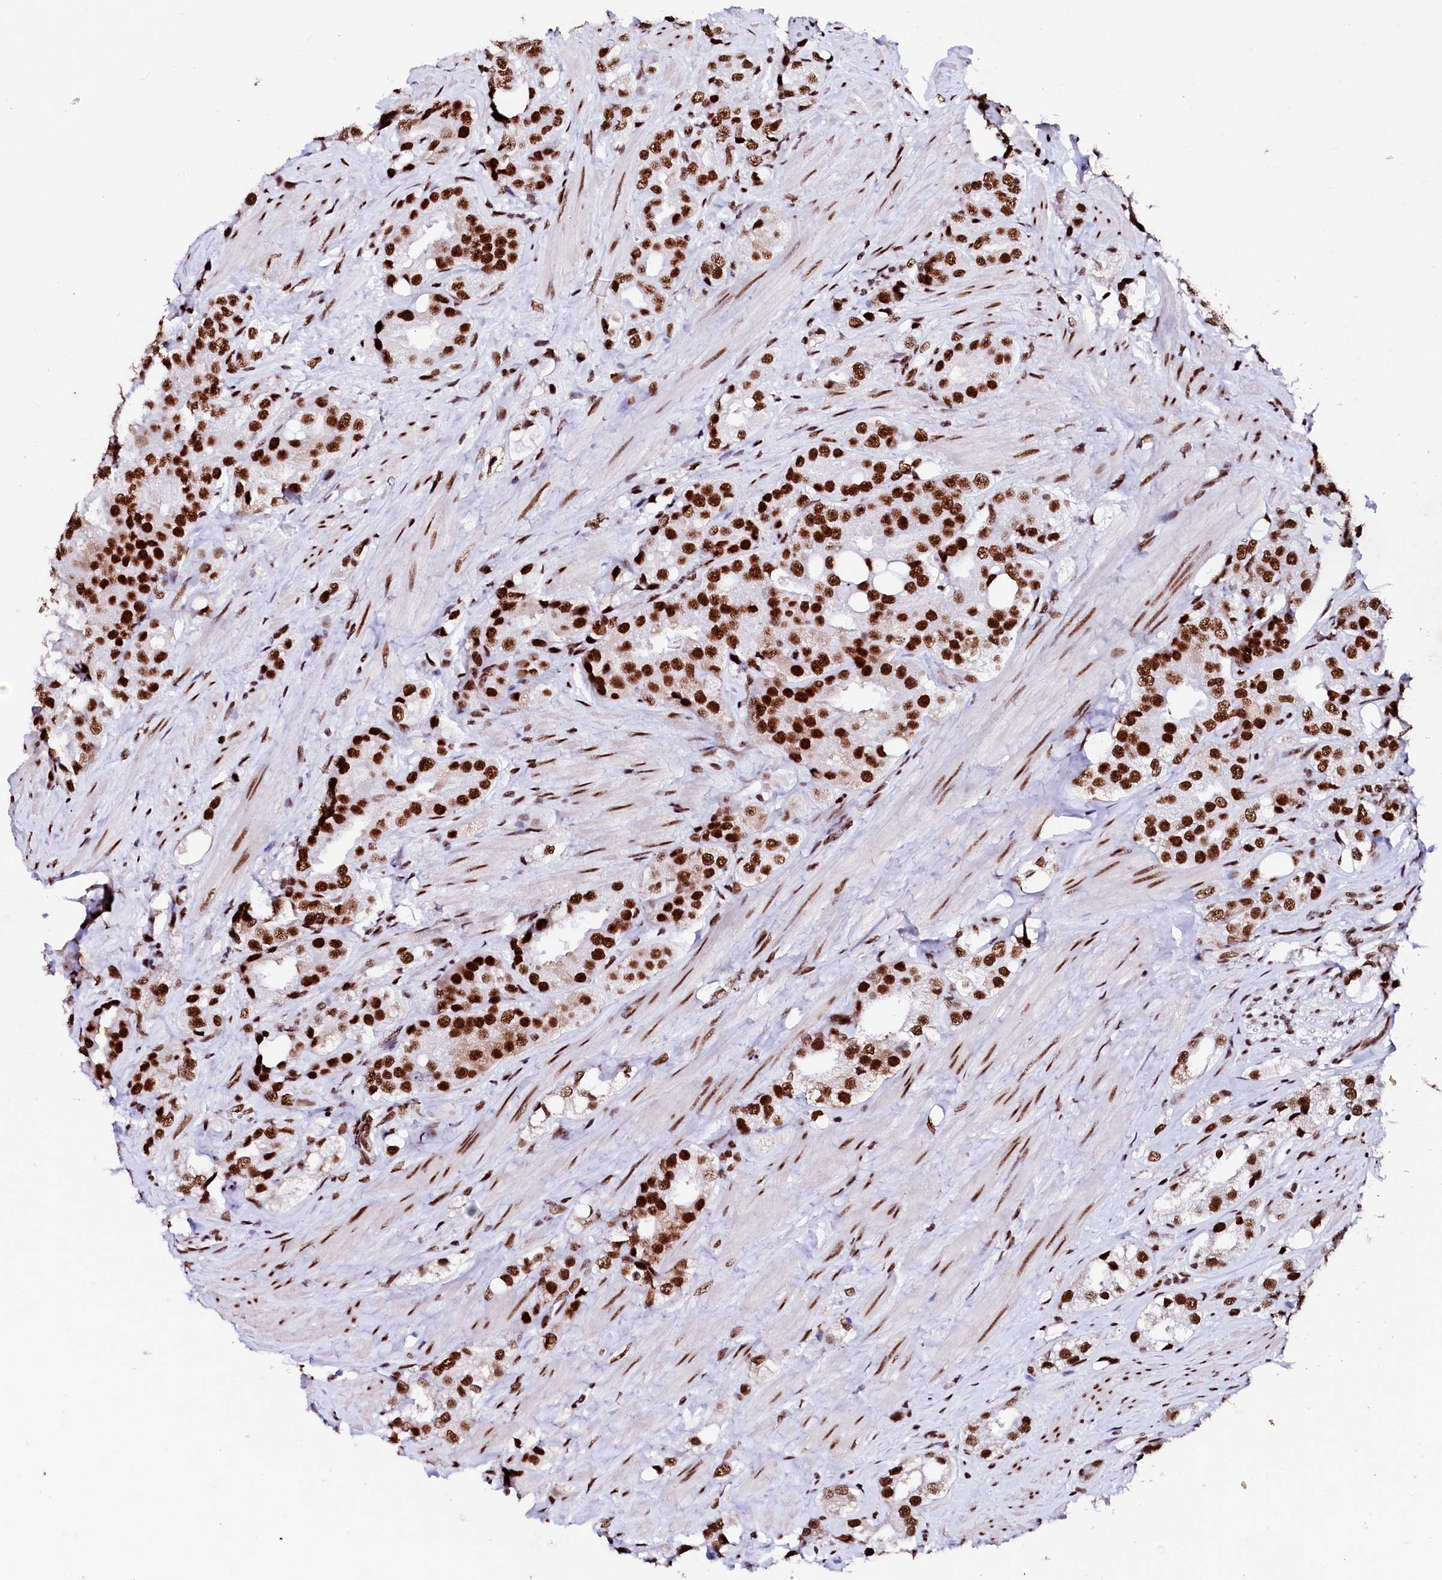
{"staining": {"intensity": "strong", "quantity": ">75%", "location": "nuclear"}, "tissue": "prostate cancer", "cell_type": "Tumor cells", "image_type": "cancer", "snomed": [{"axis": "morphology", "description": "Adenocarcinoma, NOS"}, {"axis": "topography", "description": "Prostate"}], "caption": "Prostate cancer tissue displays strong nuclear positivity in about >75% of tumor cells (brown staining indicates protein expression, while blue staining denotes nuclei).", "gene": "CPSF6", "patient": {"sex": "male", "age": 79}}